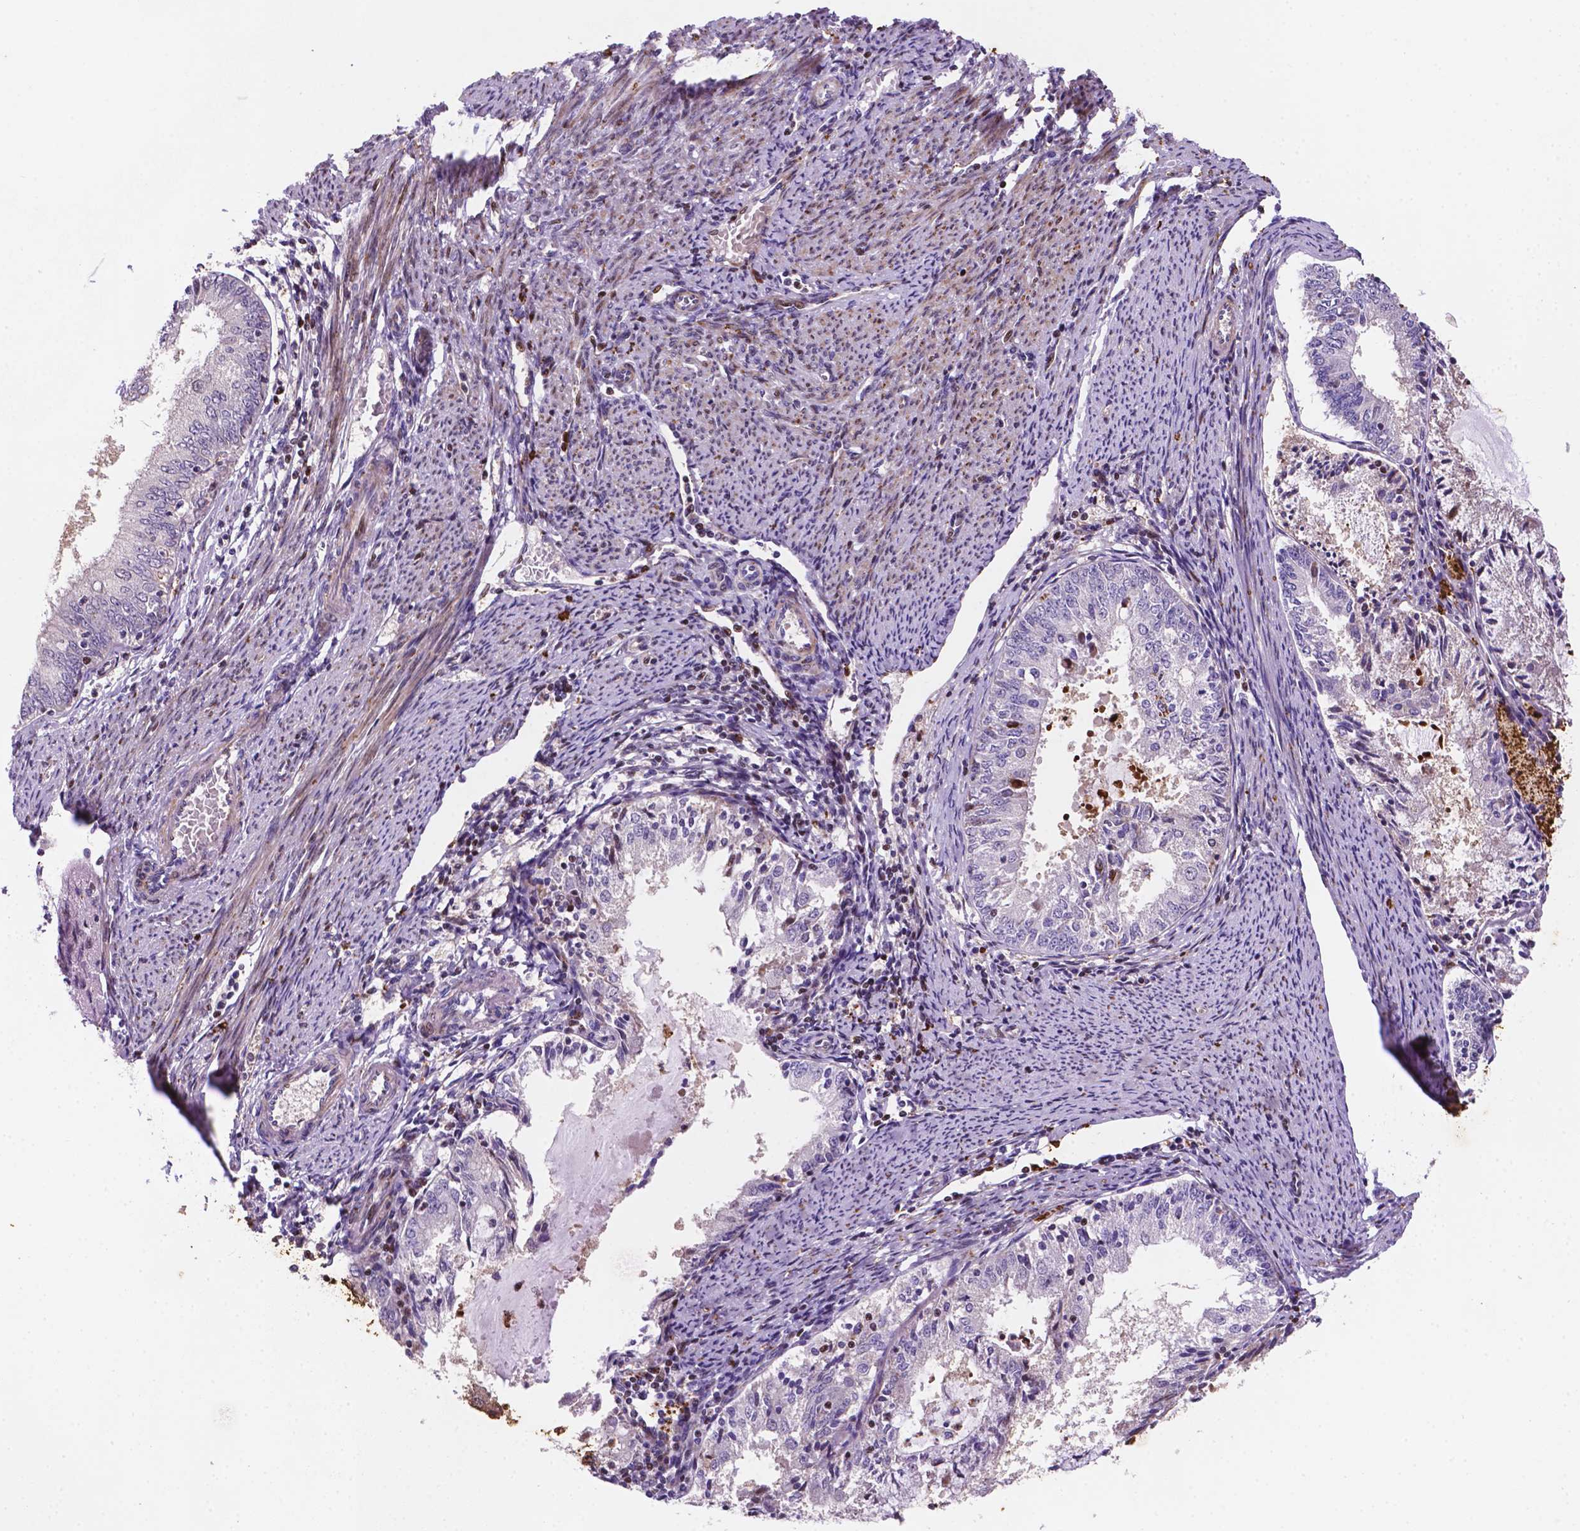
{"staining": {"intensity": "moderate", "quantity": "<25%", "location": "nuclear"}, "tissue": "endometrial cancer", "cell_type": "Tumor cells", "image_type": "cancer", "snomed": [{"axis": "morphology", "description": "Adenocarcinoma, NOS"}, {"axis": "topography", "description": "Endometrium"}], "caption": "An image of human endometrial cancer stained for a protein reveals moderate nuclear brown staining in tumor cells.", "gene": "TM4SF20", "patient": {"sex": "female", "age": 57}}